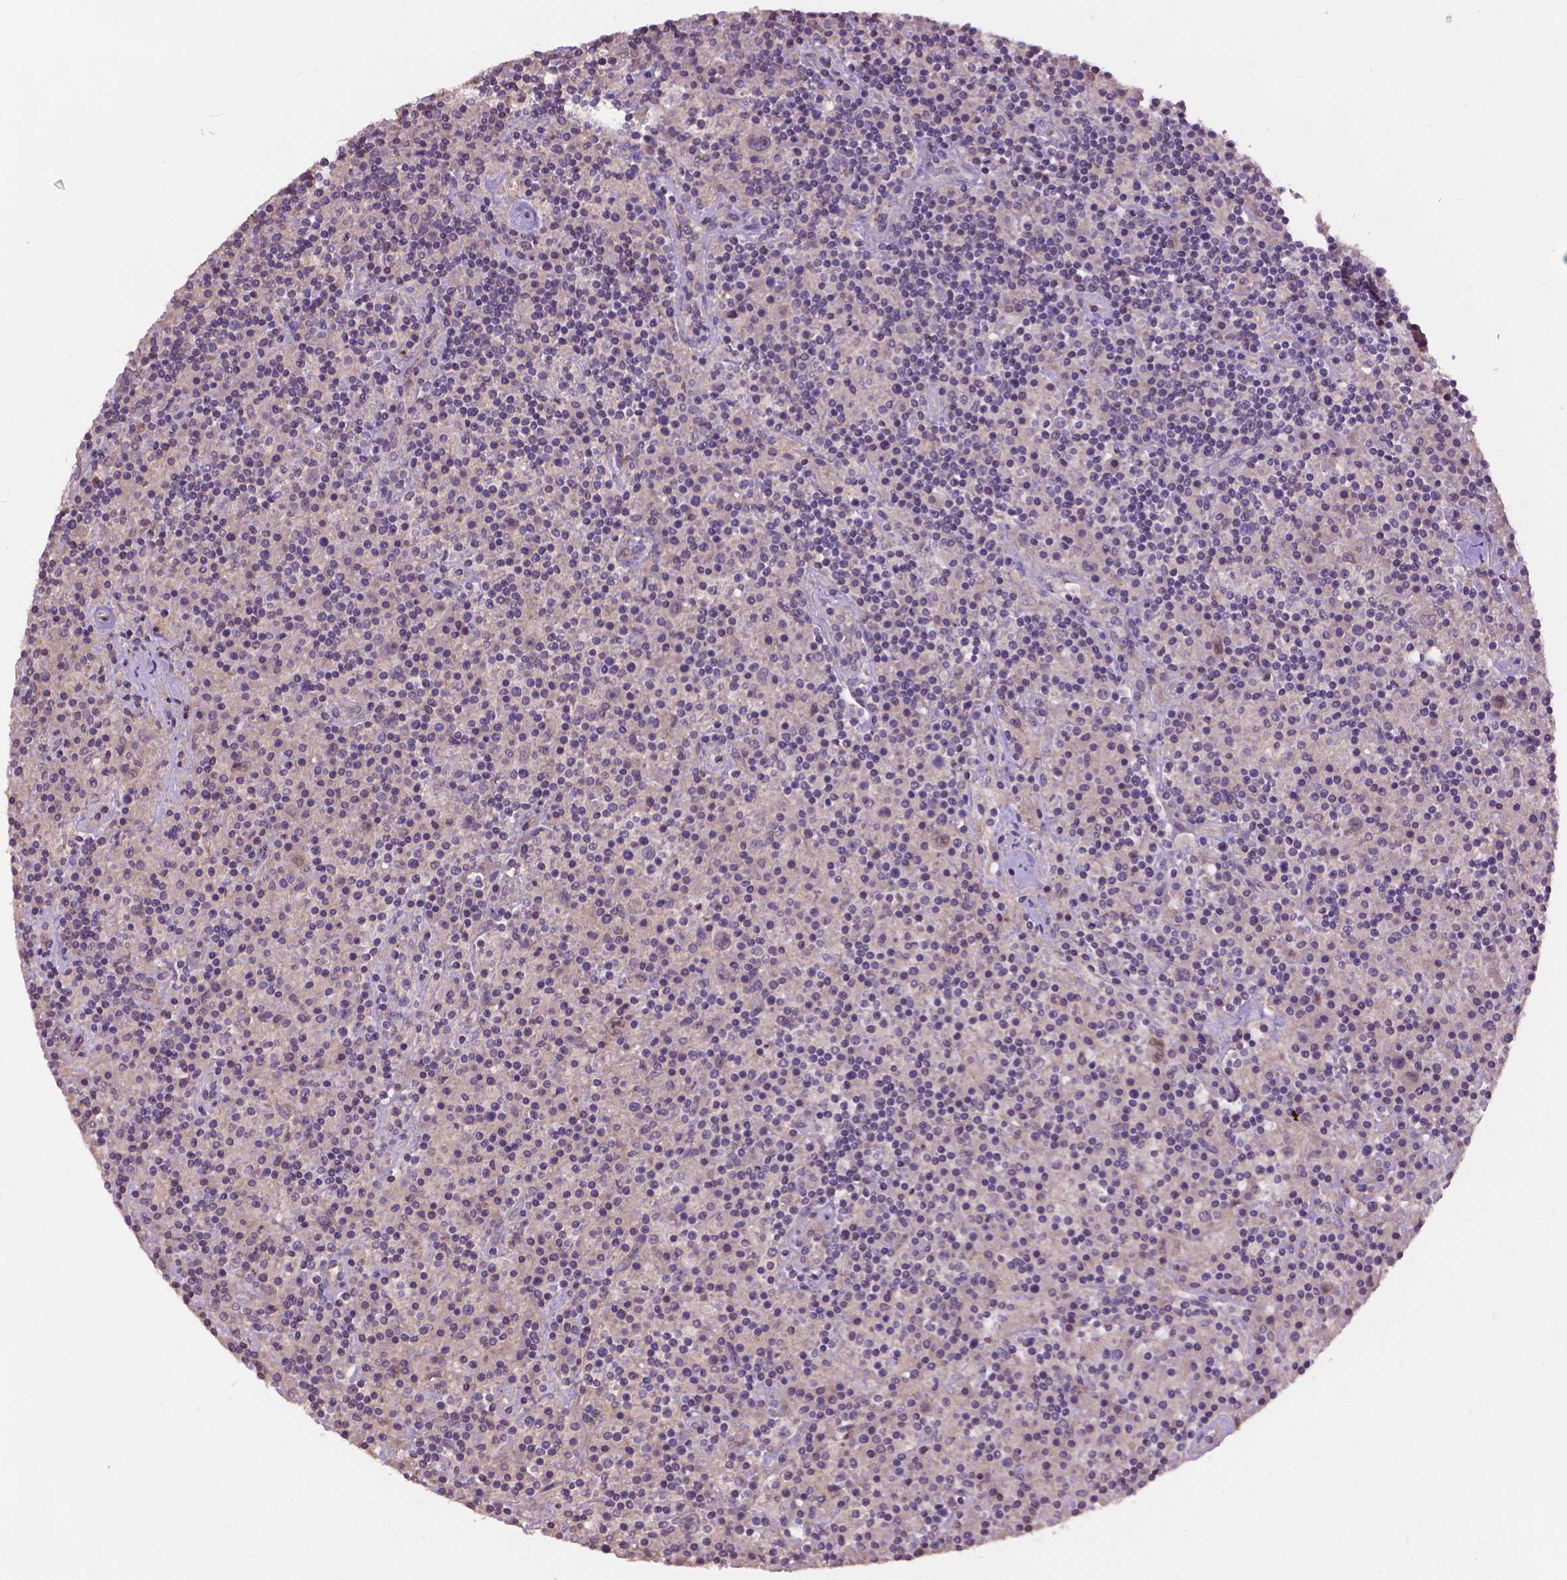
{"staining": {"intensity": "negative", "quantity": "none", "location": "none"}, "tissue": "lymphoma", "cell_type": "Tumor cells", "image_type": "cancer", "snomed": [{"axis": "morphology", "description": "Hodgkin's disease, NOS"}, {"axis": "topography", "description": "Lymph node"}], "caption": "Hodgkin's disease was stained to show a protein in brown. There is no significant staining in tumor cells.", "gene": "ZNF337", "patient": {"sex": "male", "age": 70}}